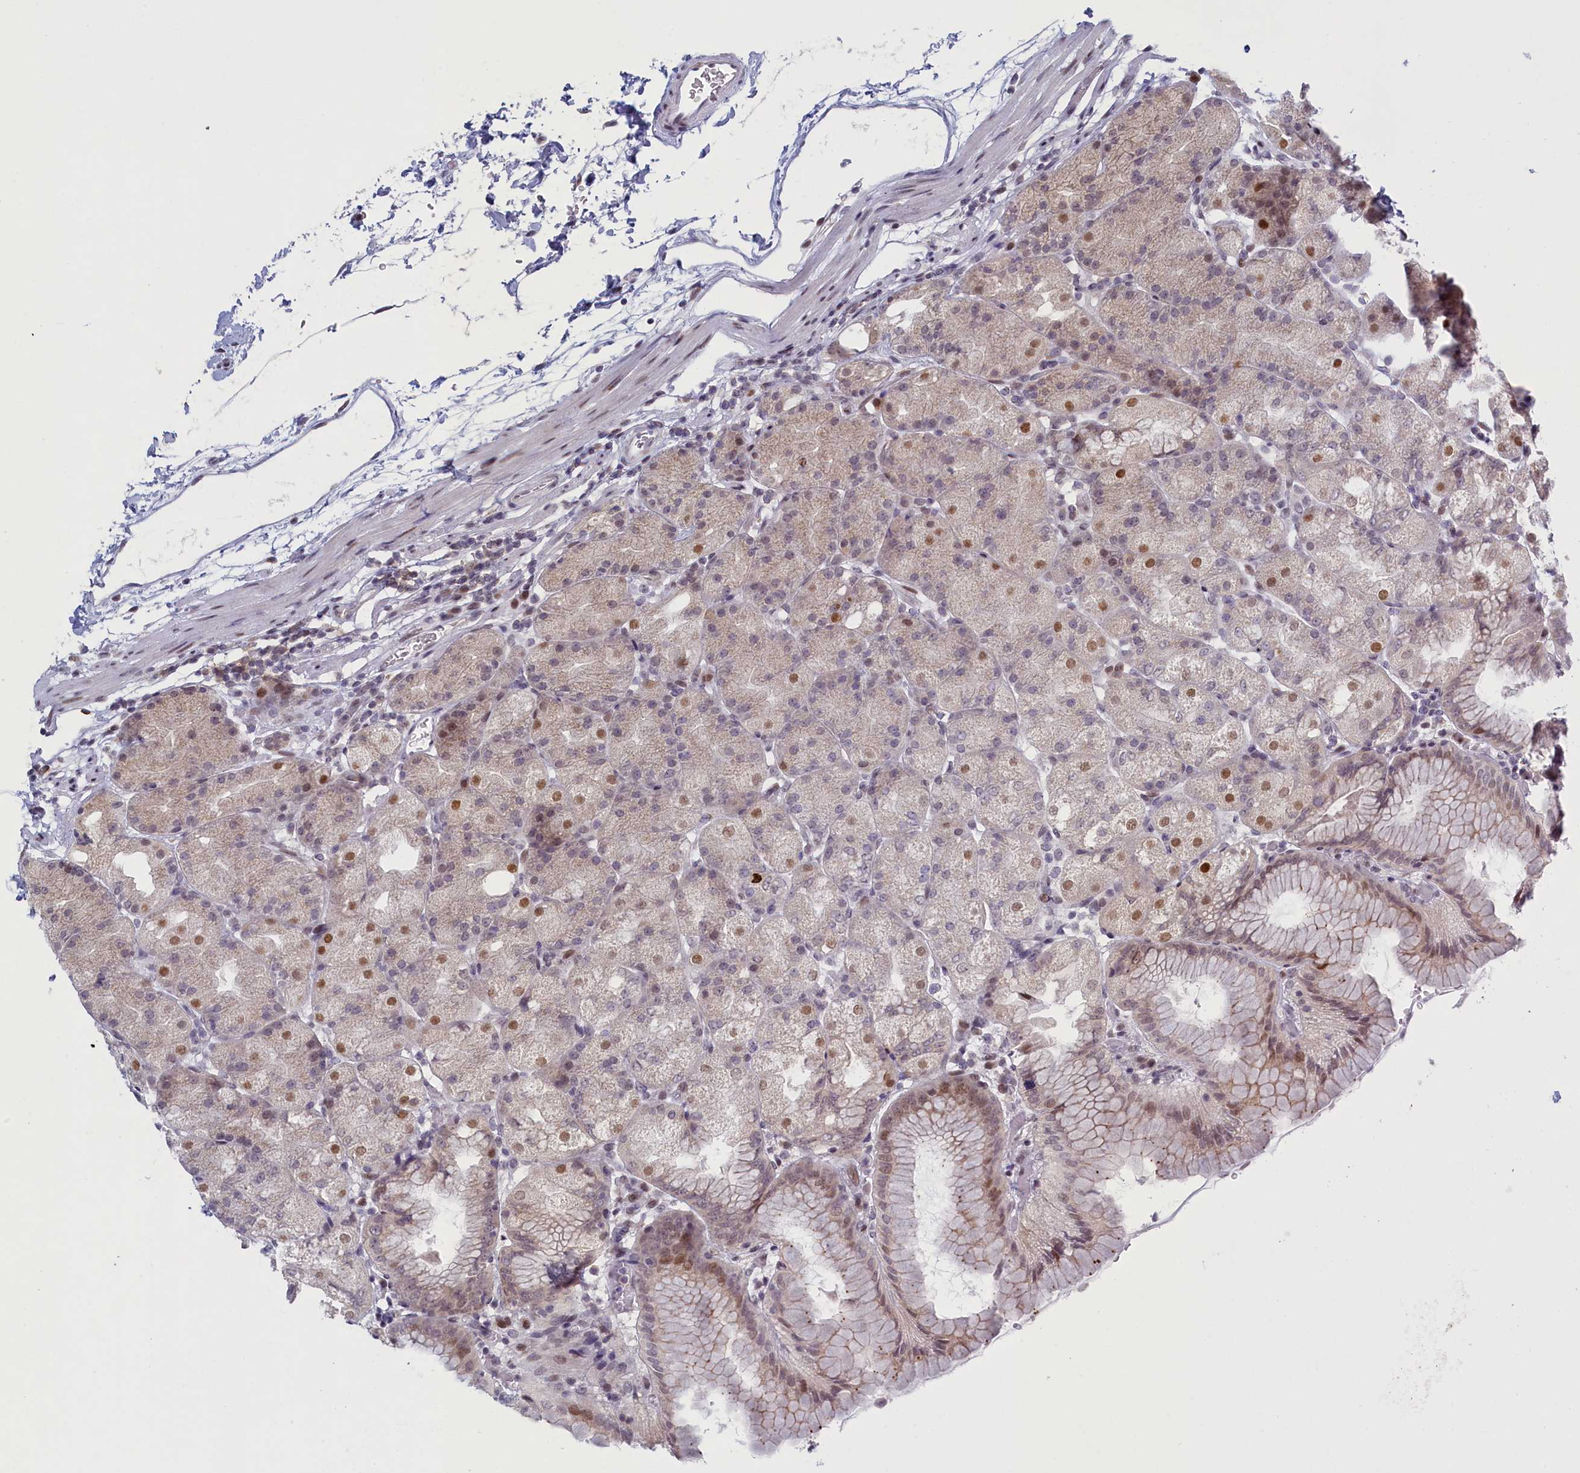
{"staining": {"intensity": "moderate", "quantity": "<25%", "location": "nuclear"}, "tissue": "stomach", "cell_type": "Glandular cells", "image_type": "normal", "snomed": [{"axis": "morphology", "description": "Normal tissue, NOS"}, {"axis": "topography", "description": "Stomach, upper"}, {"axis": "topography", "description": "Stomach, lower"}], "caption": "DAB immunohistochemical staining of normal human stomach shows moderate nuclear protein positivity in about <25% of glandular cells. (Stains: DAB (3,3'-diaminobenzidine) in brown, nuclei in blue, Microscopy: brightfield microscopy at high magnification).", "gene": "ATF7IP2", "patient": {"sex": "male", "age": 62}}